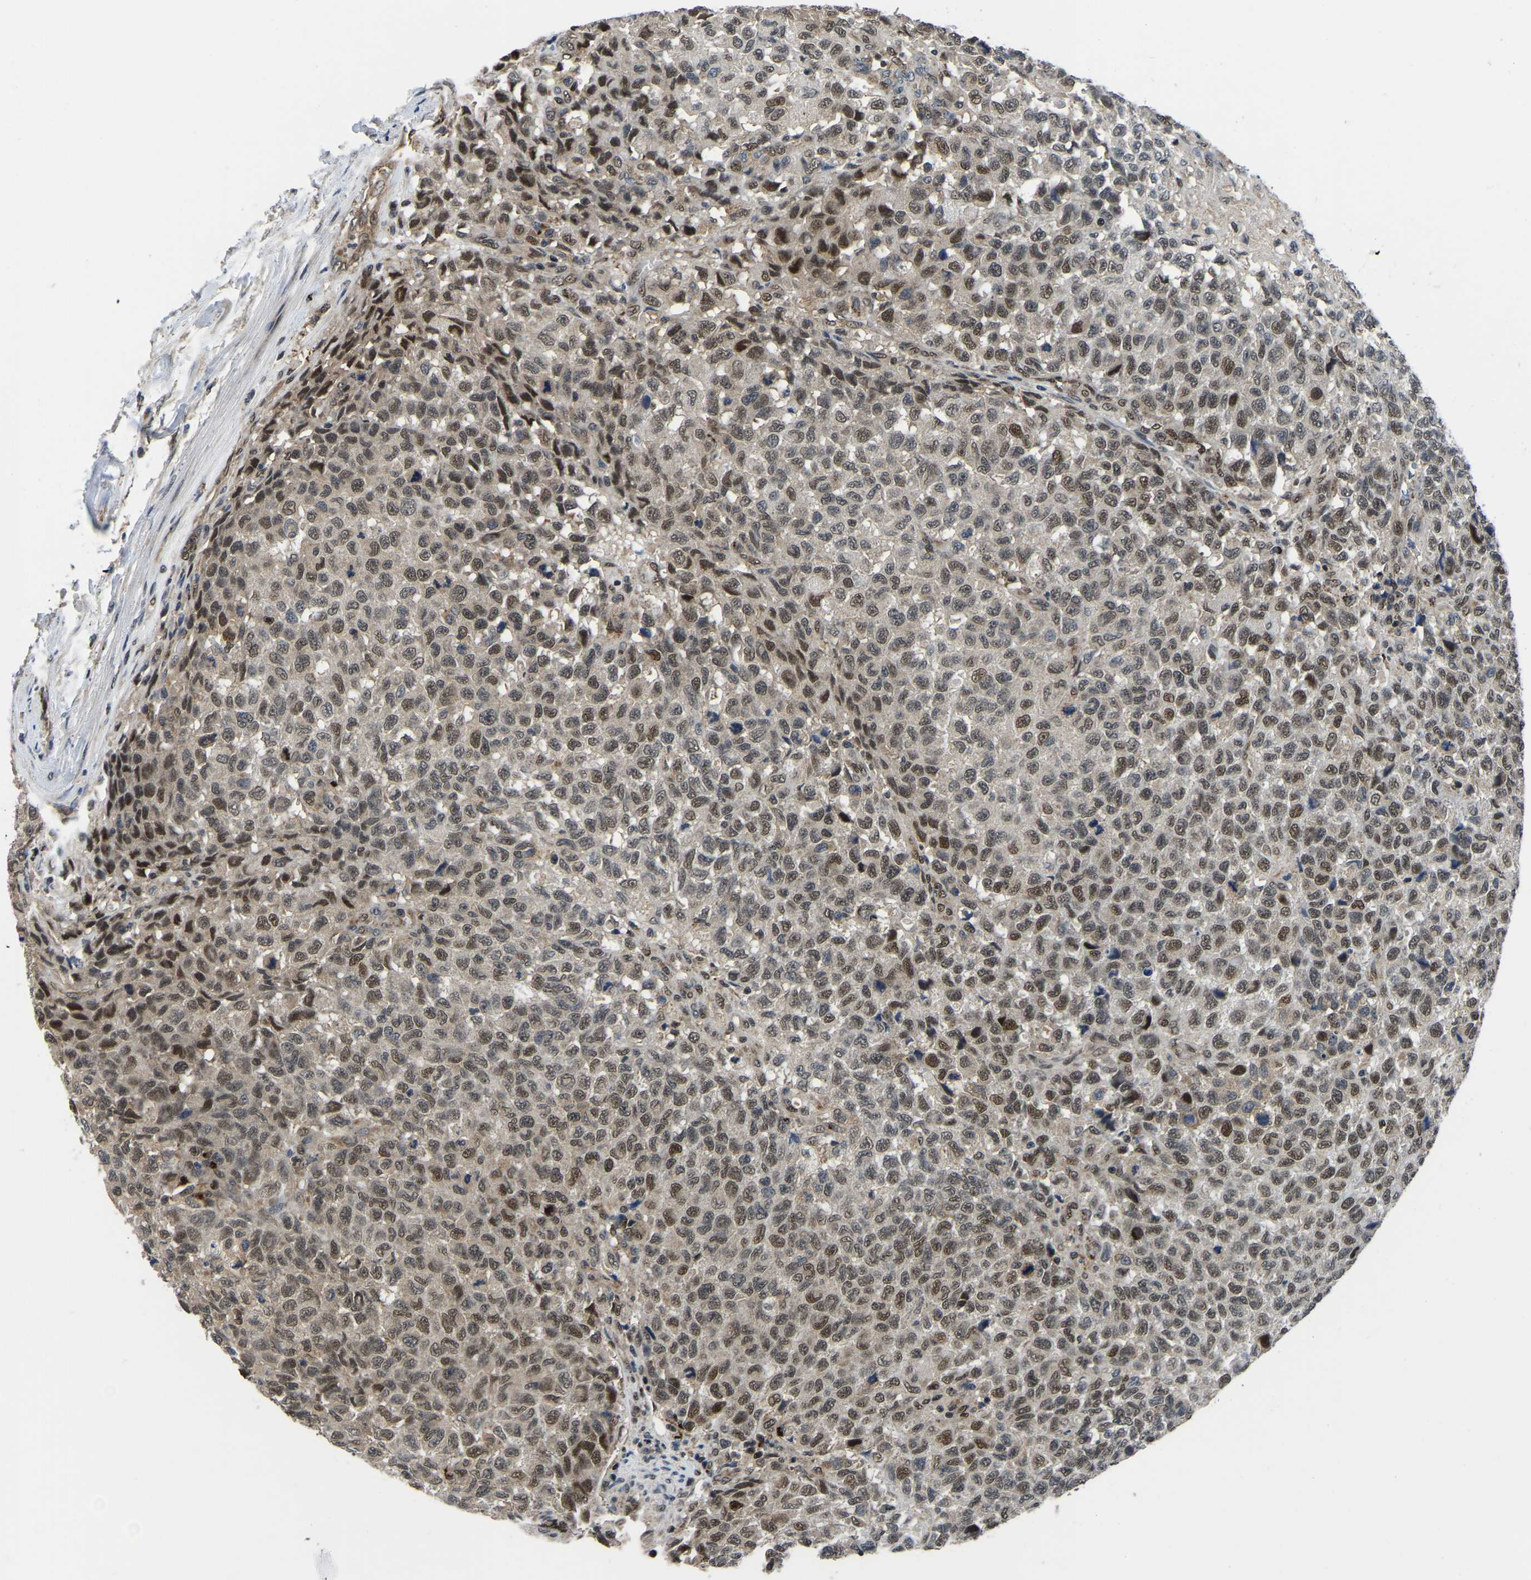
{"staining": {"intensity": "moderate", "quantity": ">75%", "location": "nuclear"}, "tissue": "testis cancer", "cell_type": "Tumor cells", "image_type": "cancer", "snomed": [{"axis": "morphology", "description": "Seminoma, NOS"}, {"axis": "topography", "description": "Testis"}], "caption": "Protein staining of testis cancer tissue reveals moderate nuclear positivity in approximately >75% of tumor cells. The staining was performed using DAB to visualize the protein expression in brown, while the nuclei were stained in blue with hematoxylin (Magnification: 20x).", "gene": "DFFA", "patient": {"sex": "male", "age": 59}}